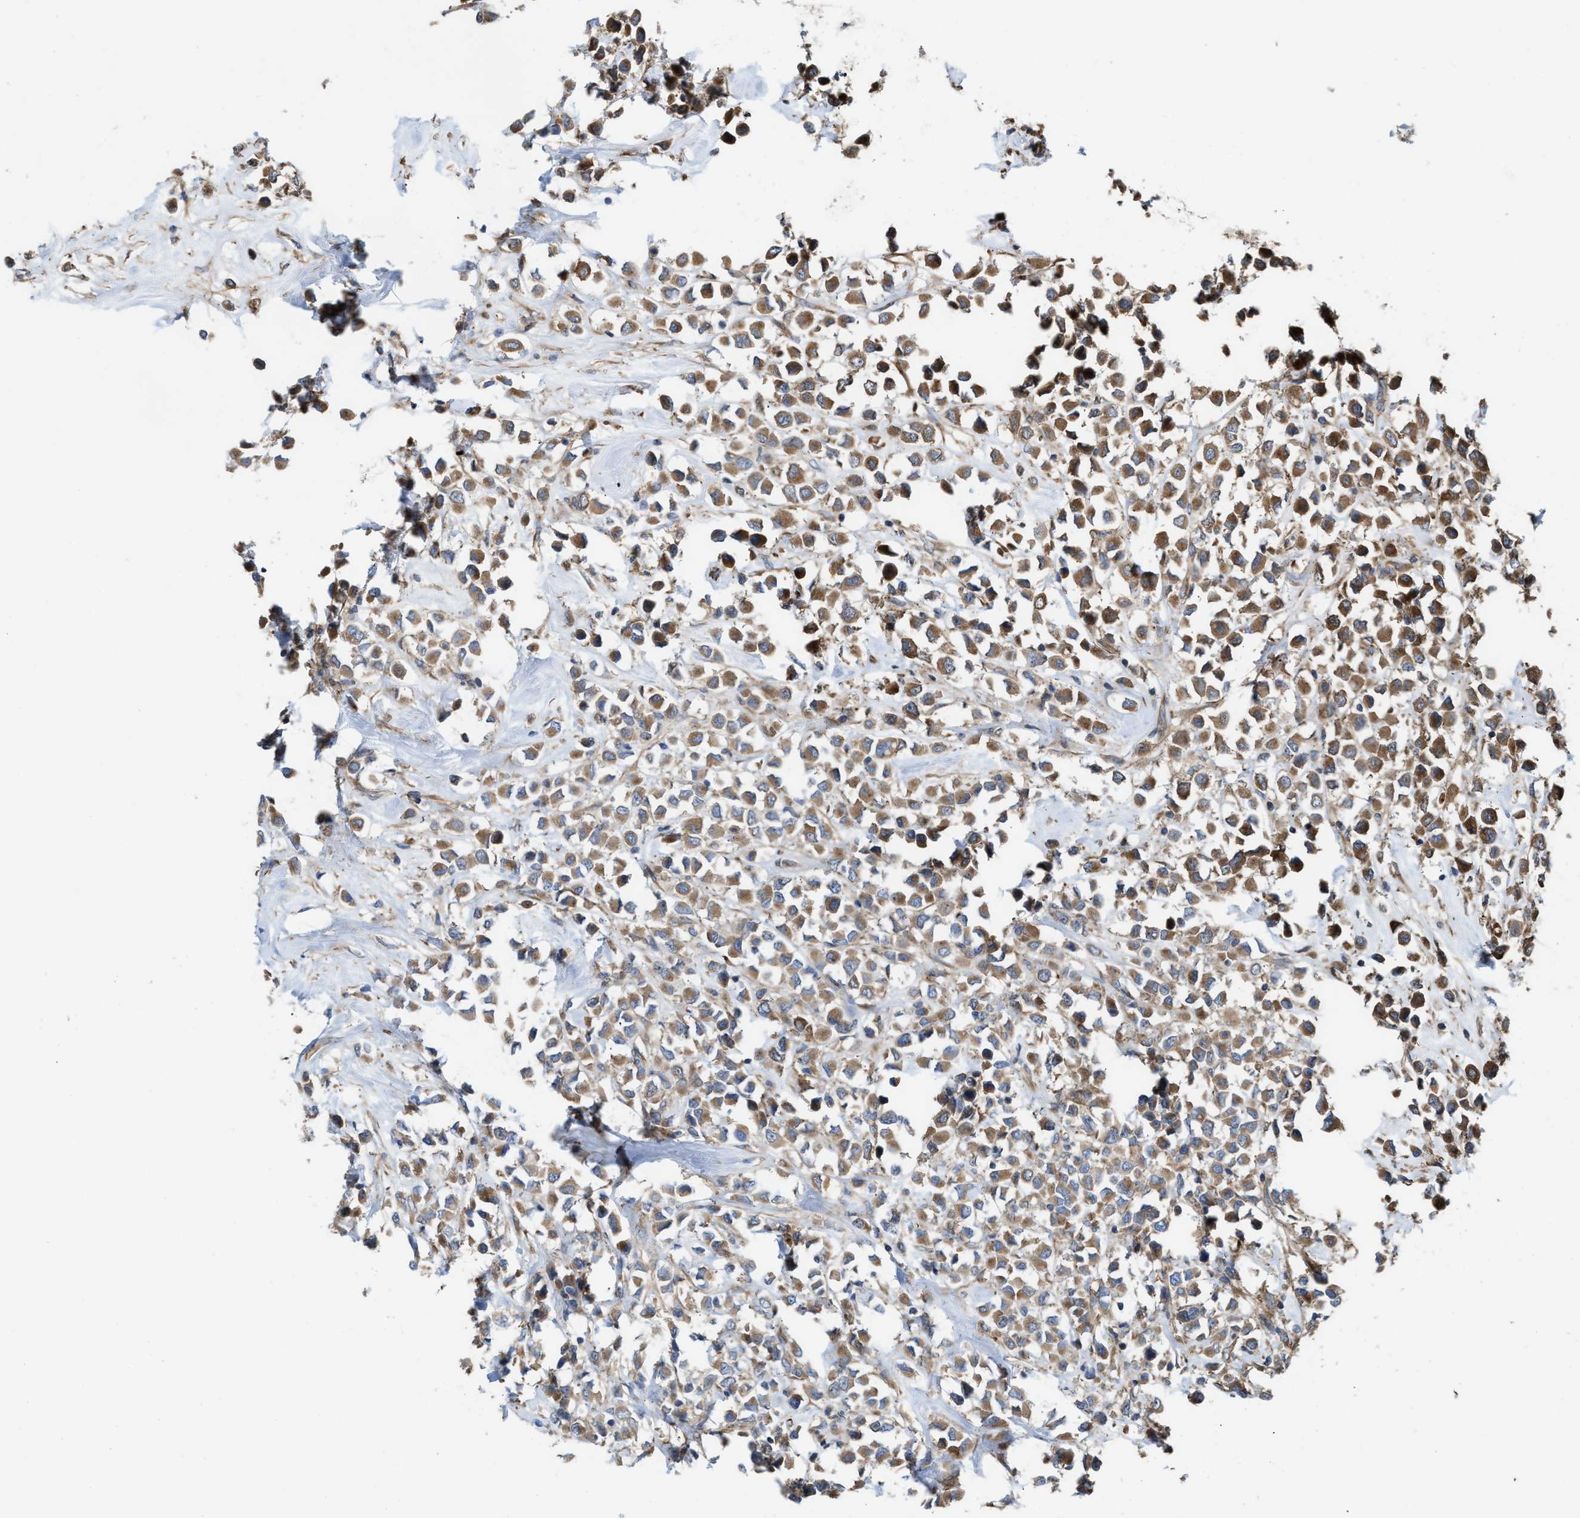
{"staining": {"intensity": "moderate", "quantity": ">75%", "location": "cytoplasmic/membranous"}, "tissue": "breast cancer", "cell_type": "Tumor cells", "image_type": "cancer", "snomed": [{"axis": "morphology", "description": "Duct carcinoma"}, {"axis": "topography", "description": "Breast"}], "caption": "Immunohistochemical staining of breast invasive ductal carcinoma demonstrates moderate cytoplasmic/membranous protein positivity in approximately >75% of tumor cells.", "gene": "EPS15L1", "patient": {"sex": "female", "age": 61}}